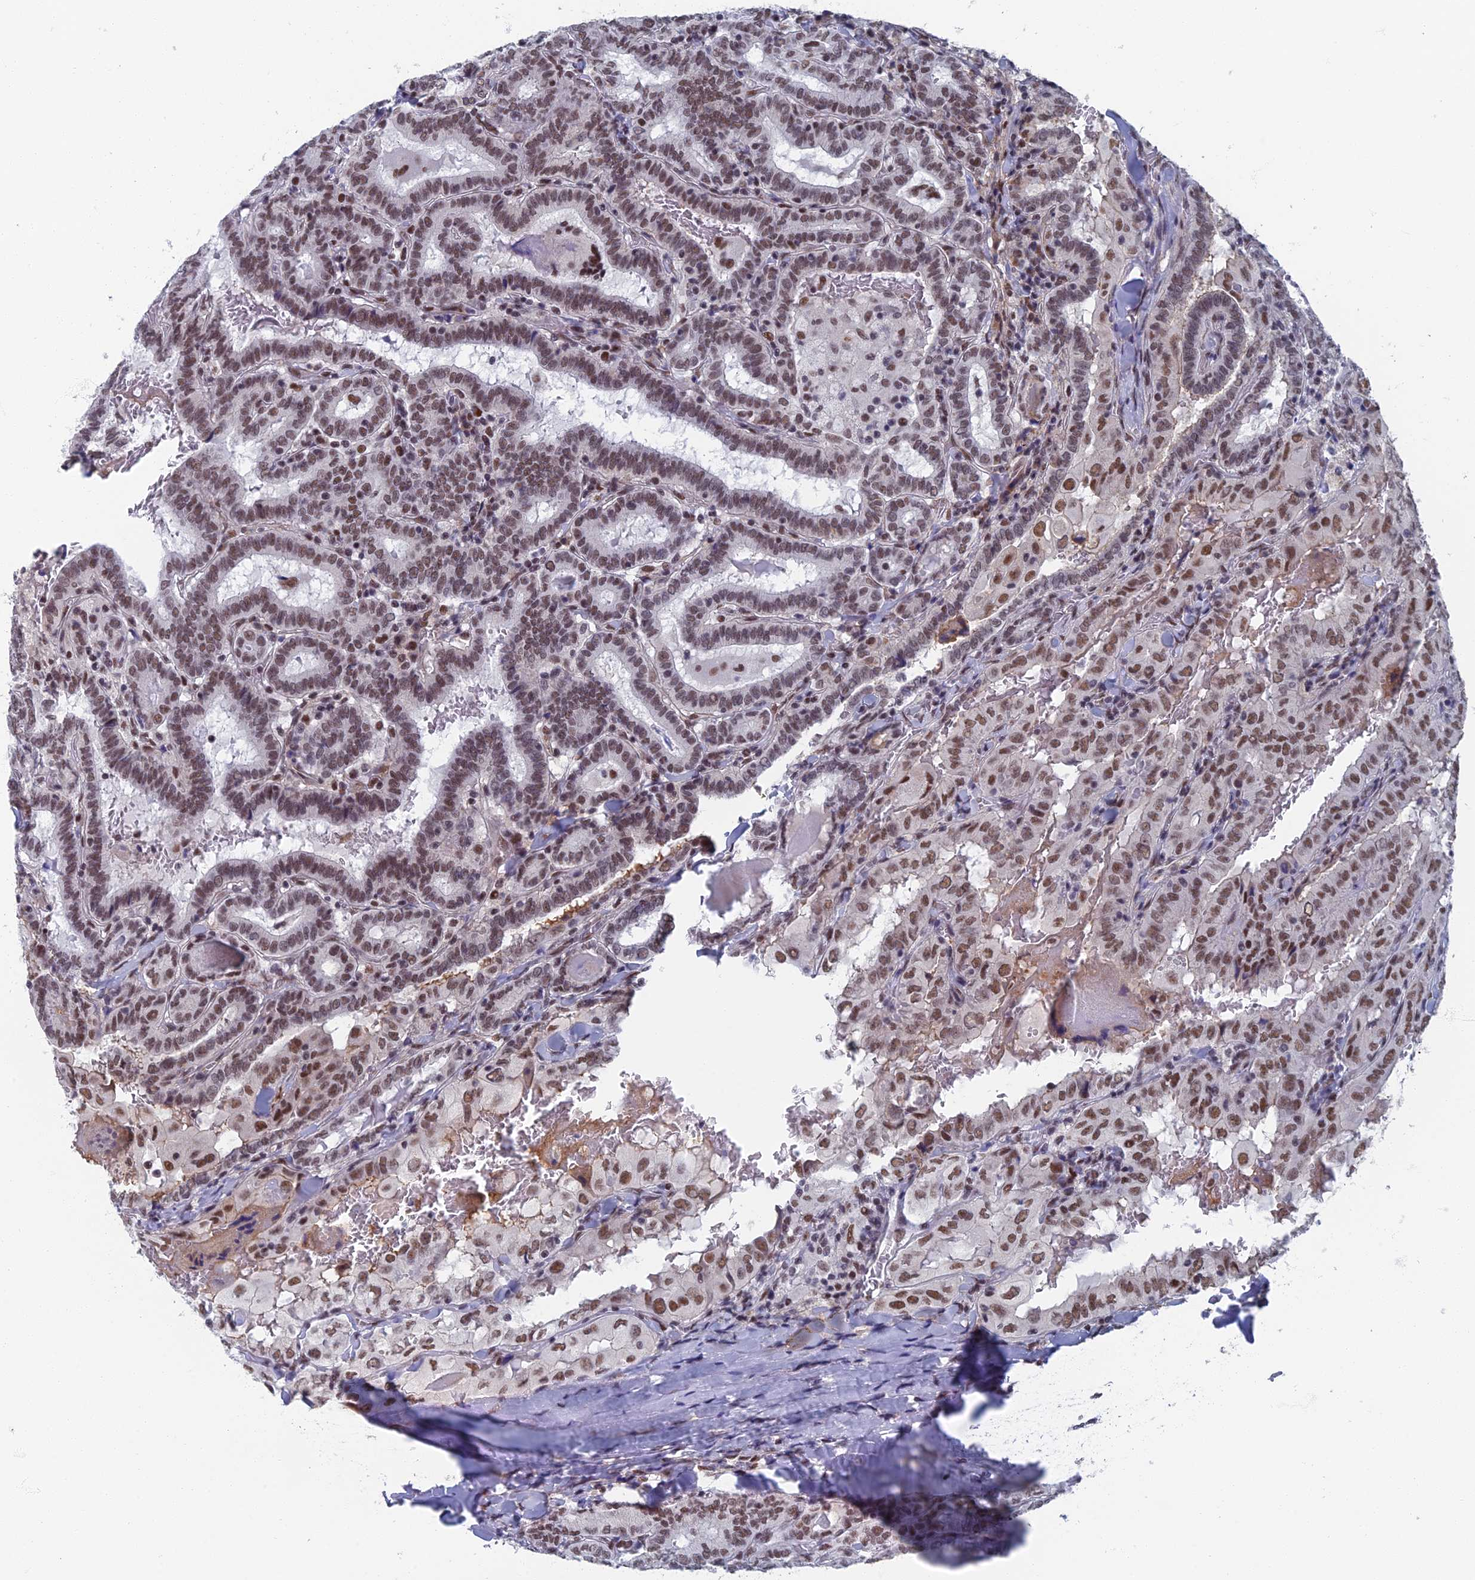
{"staining": {"intensity": "moderate", "quantity": ">75%", "location": "nuclear"}, "tissue": "thyroid cancer", "cell_type": "Tumor cells", "image_type": "cancer", "snomed": [{"axis": "morphology", "description": "Papillary adenocarcinoma, NOS"}, {"axis": "topography", "description": "Thyroid gland"}], "caption": "The image demonstrates a brown stain indicating the presence of a protein in the nuclear of tumor cells in thyroid cancer (papillary adenocarcinoma).", "gene": "TAF13", "patient": {"sex": "female", "age": 72}}